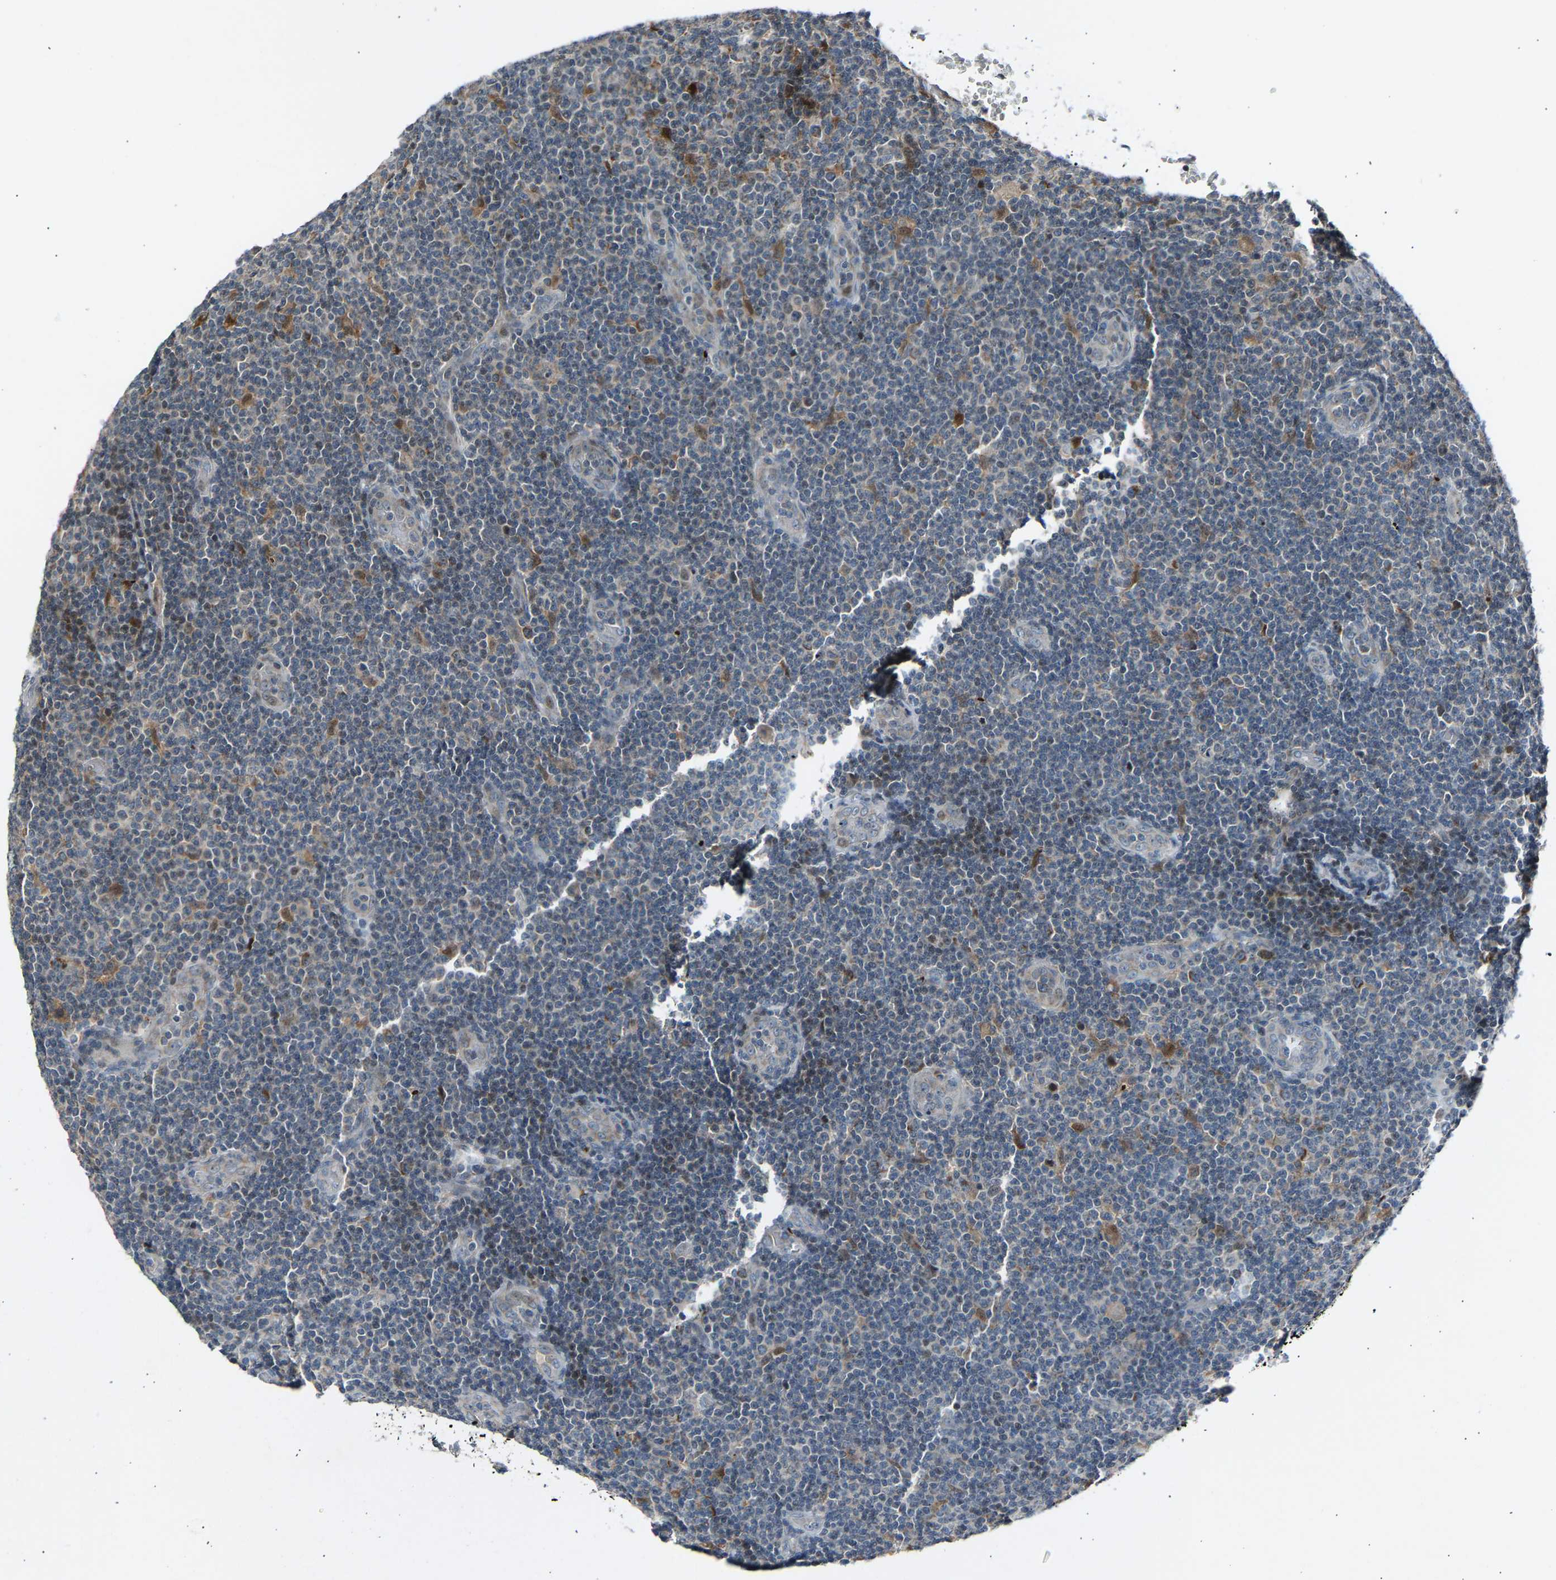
{"staining": {"intensity": "moderate", "quantity": "<25%", "location": "cytoplasmic/membranous"}, "tissue": "lymphoma", "cell_type": "Tumor cells", "image_type": "cancer", "snomed": [{"axis": "morphology", "description": "Malignant lymphoma, non-Hodgkin's type, Low grade"}, {"axis": "topography", "description": "Lymph node"}], "caption": "Immunohistochemistry staining of malignant lymphoma, non-Hodgkin's type (low-grade), which displays low levels of moderate cytoplasmic/membranous positivity in about <25% of tumor cells indicating moderate cytoplasmic/membranous protein expression. The staining was performed using DAB (brown) for protein detection and nuclei were counterstained in hematoxylin (blue).", "gene": "SLIRP", "patient": {"sex": "male", "age": 83}}